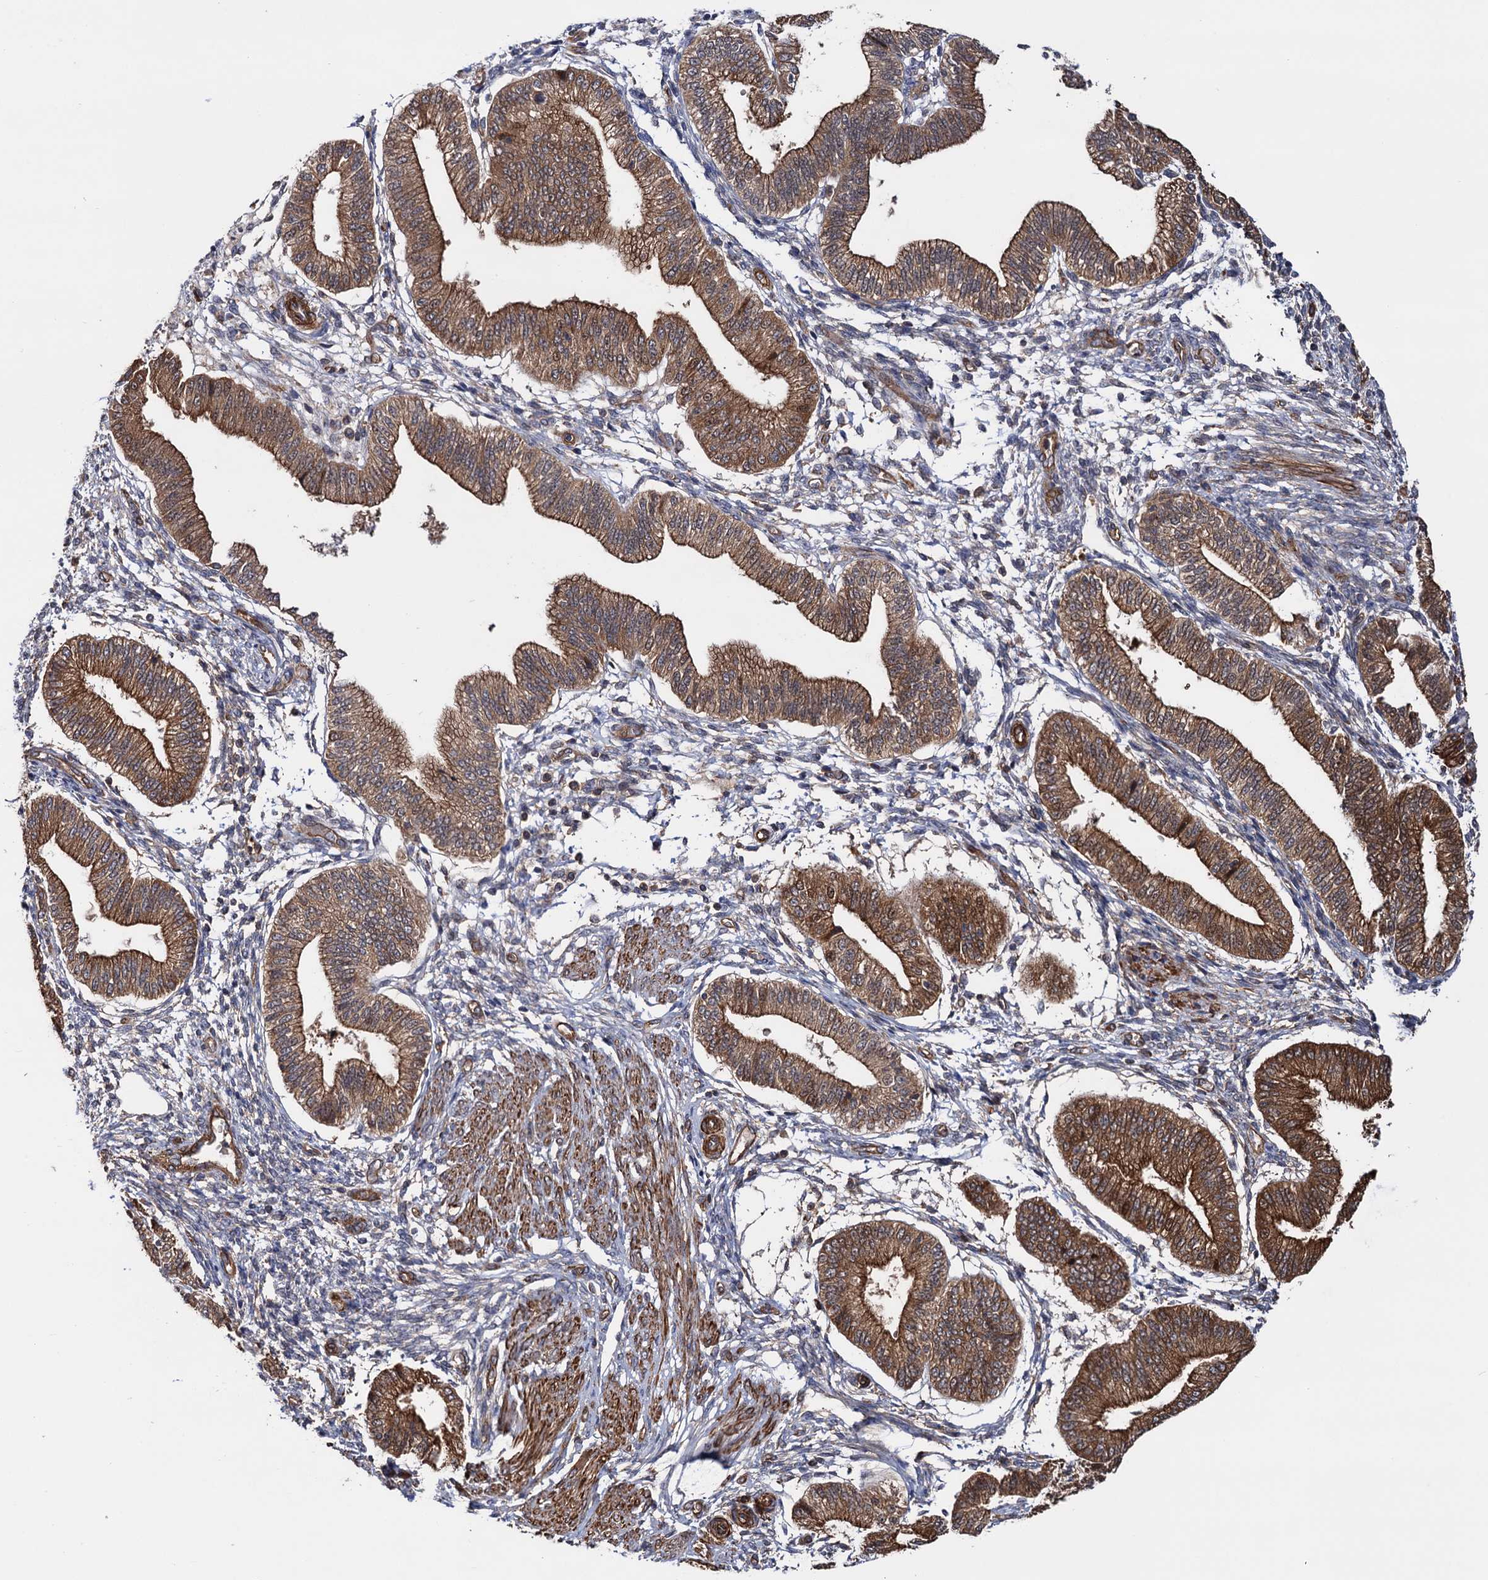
{"staining": {"intensity": "weak", "quantity": "25%-75%", "location": "cytoplasmic/membranous"}, "tissue": "endometrium", "cell_type": "Cells in endometrial stroma", "image_type": "normal", "snomed": [{"axis": "morphology", "description": "Normal tissue, NOS"}, {"axis": "topography", "description": "Endometrium"}], "caption": "Endometrium stained with DAB (3,3'-diaminobenzidine) immunohistochemistry reveals low levels of weak cytoplasmic/membranous expression in approximately 25%-75% of cells in endometrial stroma. (Stains: DAB (3,3'-diaminobenzidine) in brown, nuclei in blue, Microscopy: brightfield microscopy at high magnification).", "gene": "ATP8B4", "patient": {"sex": "female", "age": 39}}